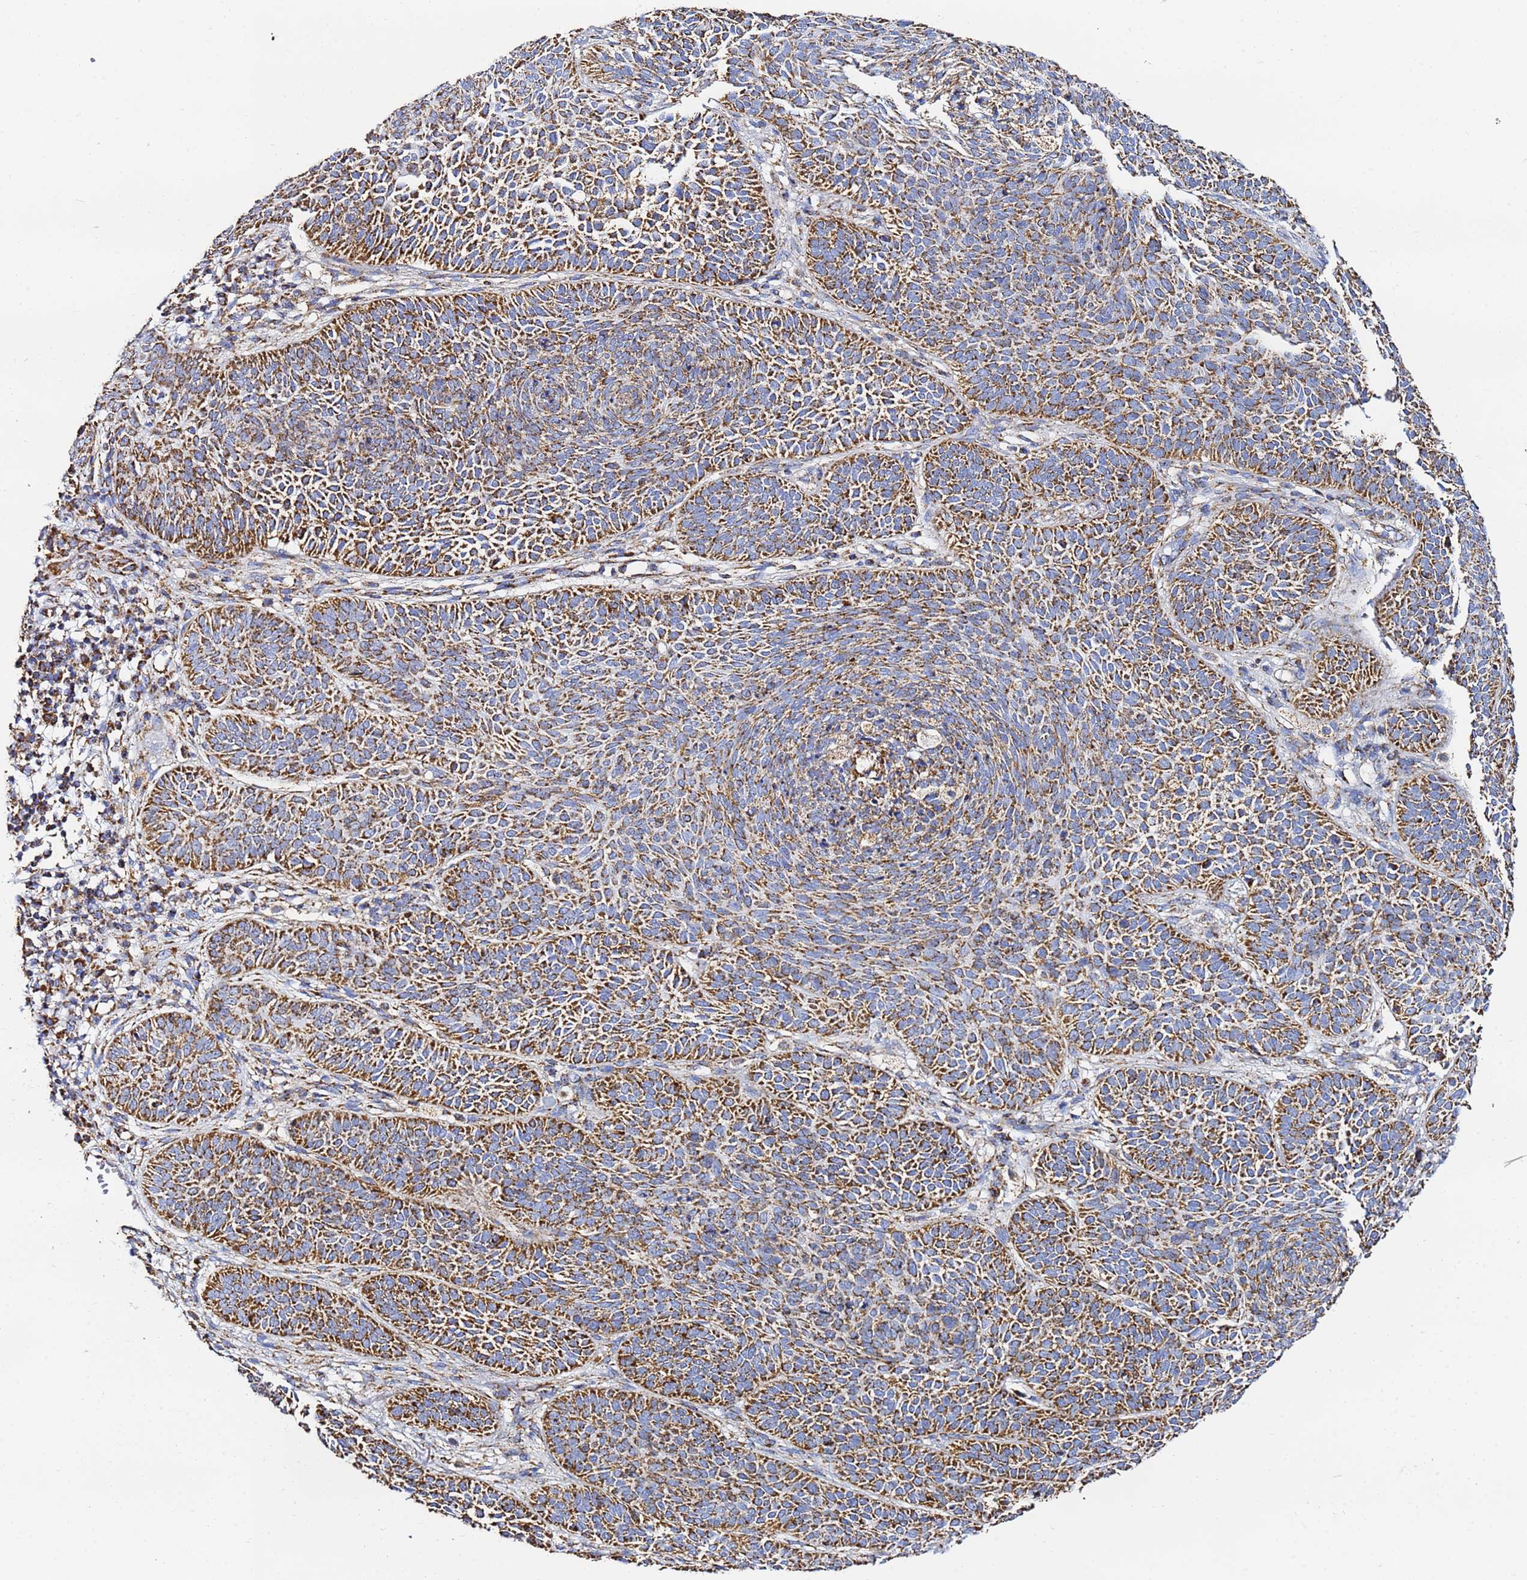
{"staining": {"intensity": "strong", "quantity": ">75%", "location": "cytoplasmic/membranous"}, "tissue": "skin cancer", "cell_type": "Tumor cells", "image_type": "cancer", "snomed": [{"axis": "morphology", "description": "Basal cell carcinoma"}, {"axis": "topography", "description": "Skin"}], "caption": "Strong cytoplasmic/membranous protein positivity is appreciated in about >75% of tumor cells in skin cancer (basal cell carcinoma).", "gene": "PHB2", "patient": {"sex": "male", "age": 85}}